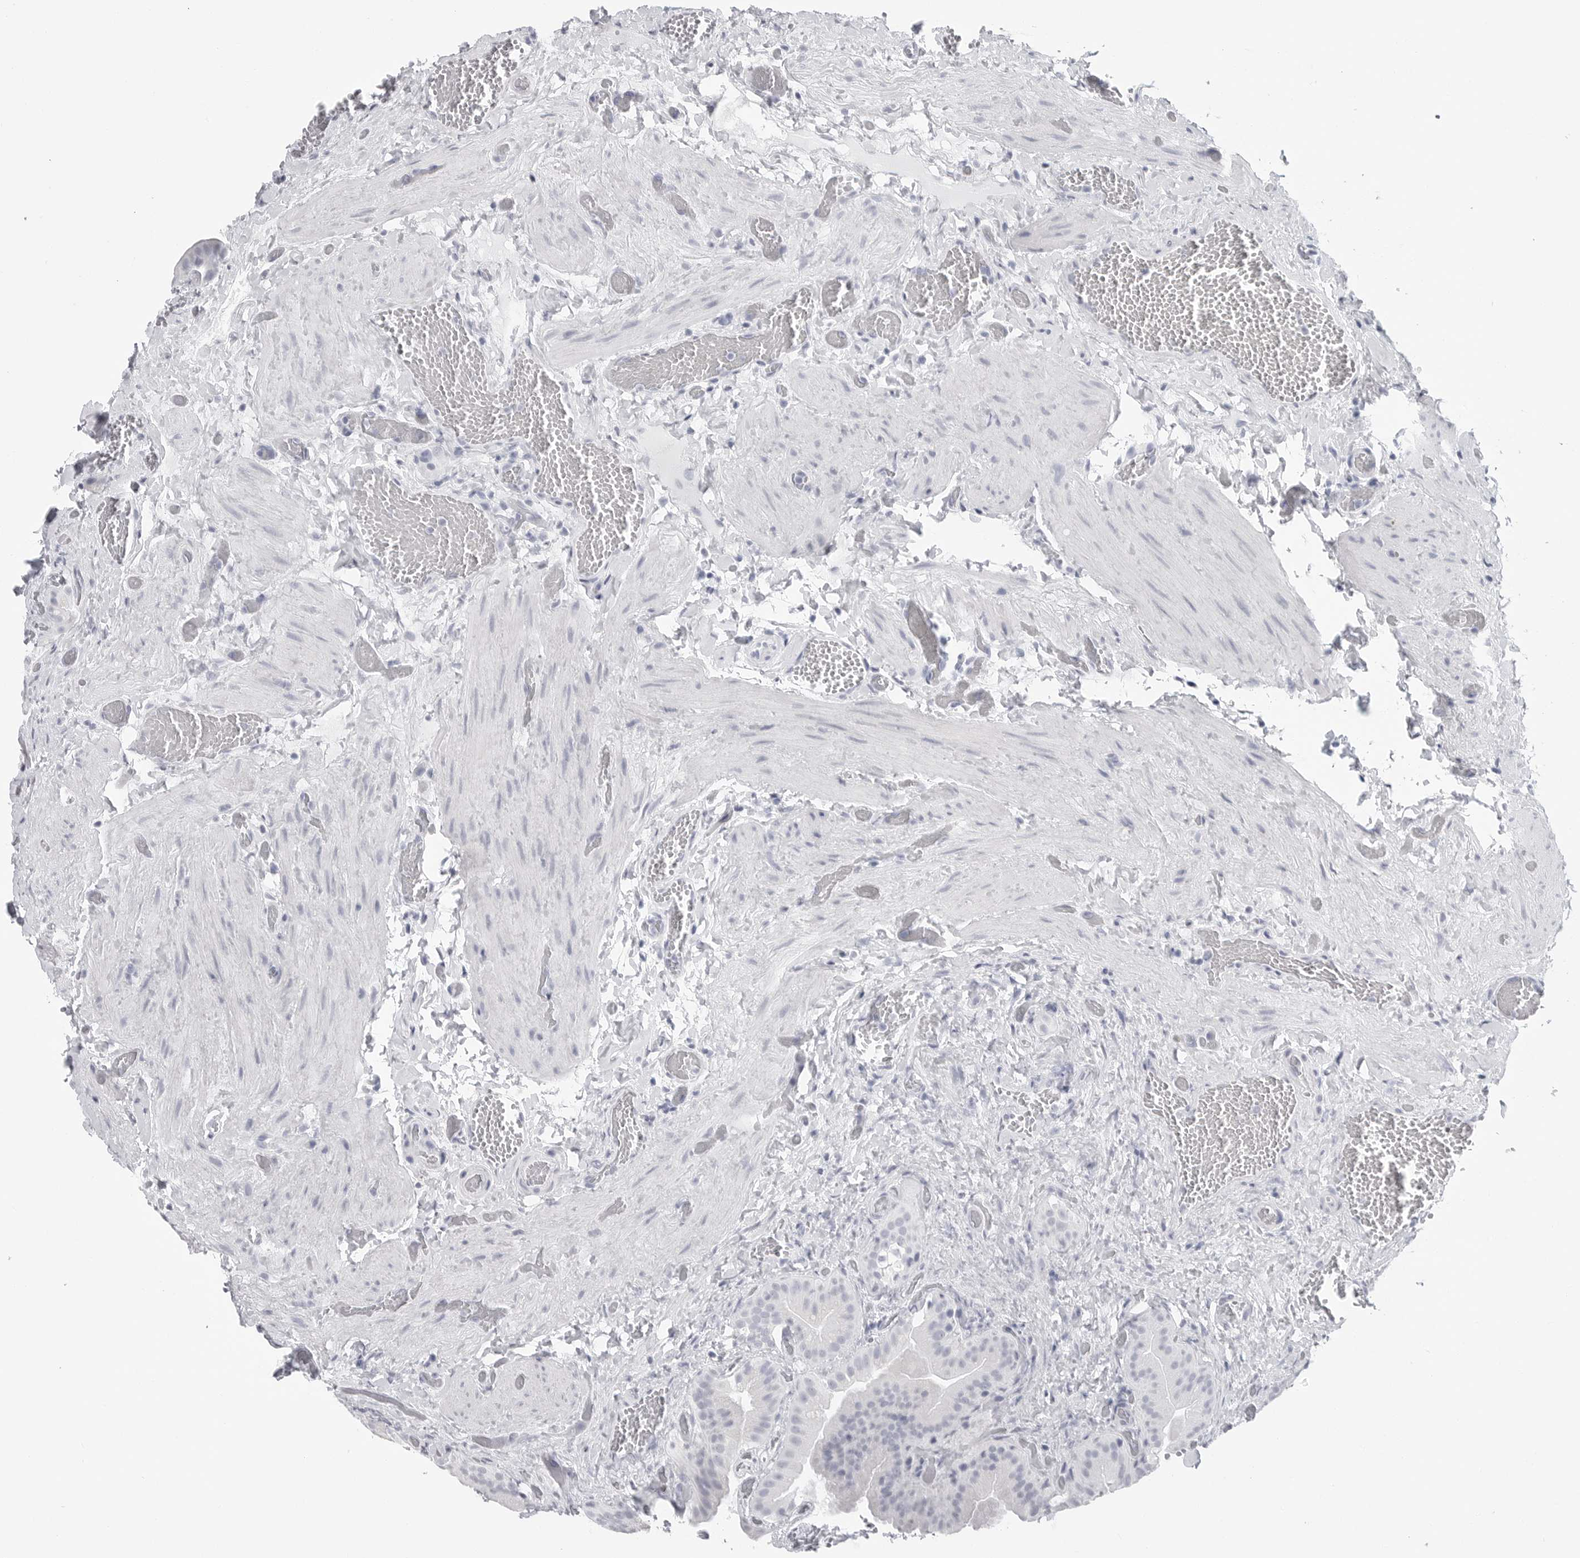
{"staining": {"intensity": "negative", "quantity": "none", "location": "none"}, "tissue": "gallbladder", "cell_type": "Glandular cells", "image_type": "normal", "snomed": [{"axis": "morphology", "description": "Normal tissue, NOS"}, {"axis": "topography", "description": "Gallbladder"}], "caption": "This is a photomicrograph of IHC staining of normal gallbladder, which shows no staining in glandular cells. (Immunohistochemistry (ihc), brightfield microscopy, high magnification).", "gene": "CSH1", "patient": {"sex": "female", "age": 64}}